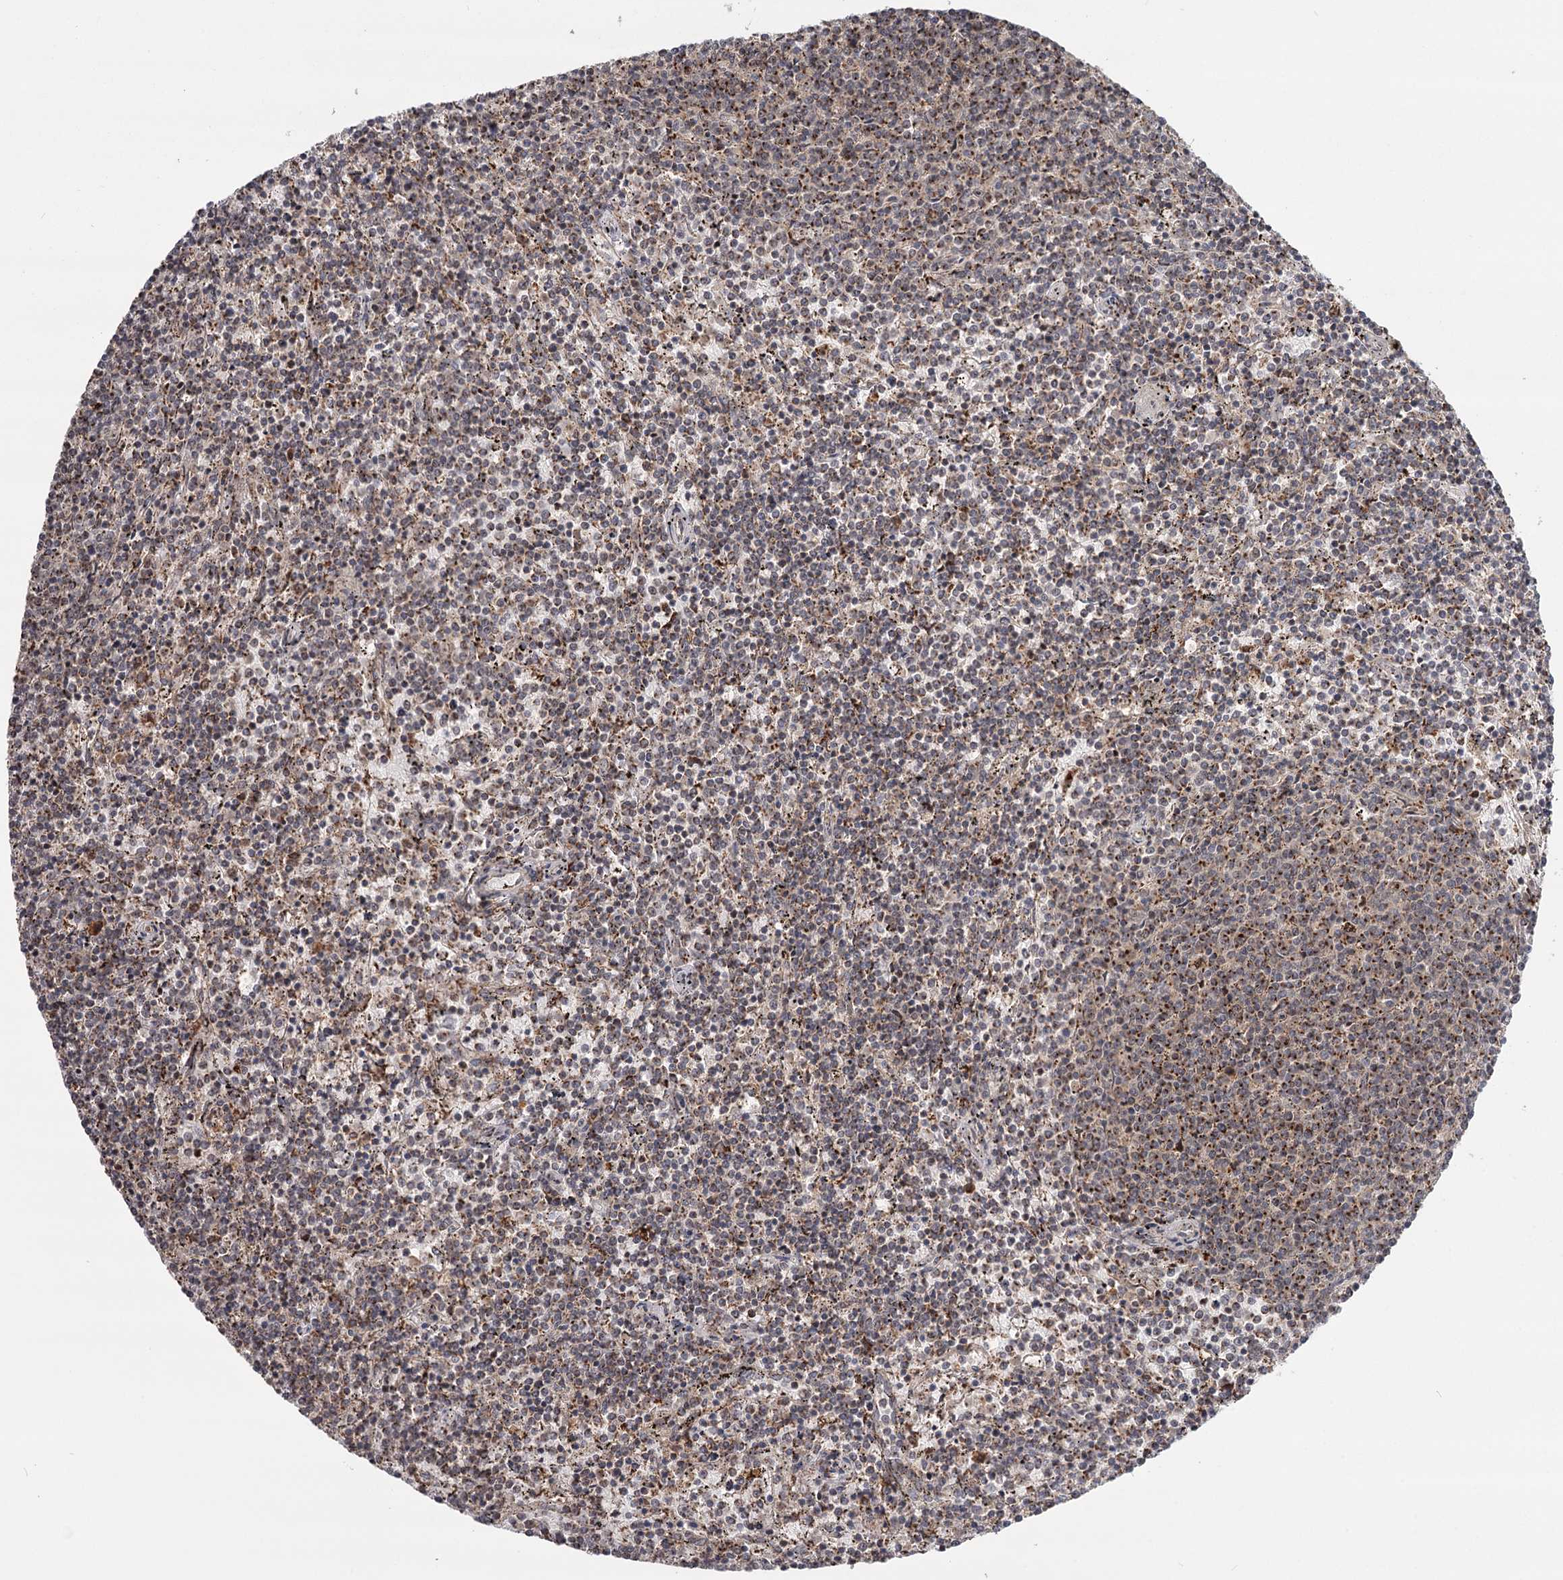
{"staining": {"intensity": "moderate", "quantity": "25%-75%", "location": "cytoplasmic/membranous"}, "tissue": "lymphoma", "cell_type": "Tumor cells", "image_type": "cancer", "snomed": [{"axis": "morphology", "description": "Malignant lymphoma, non-Hodgkin's type, Low grade"}, {"axis": "topography", "description": "Spleen"}], "caption": "Lymphoma stained with a protein marker reveals moderate staining in tumor cells.", "gene": "CDC123", "patient": {"sex": "female", "age": 50}}